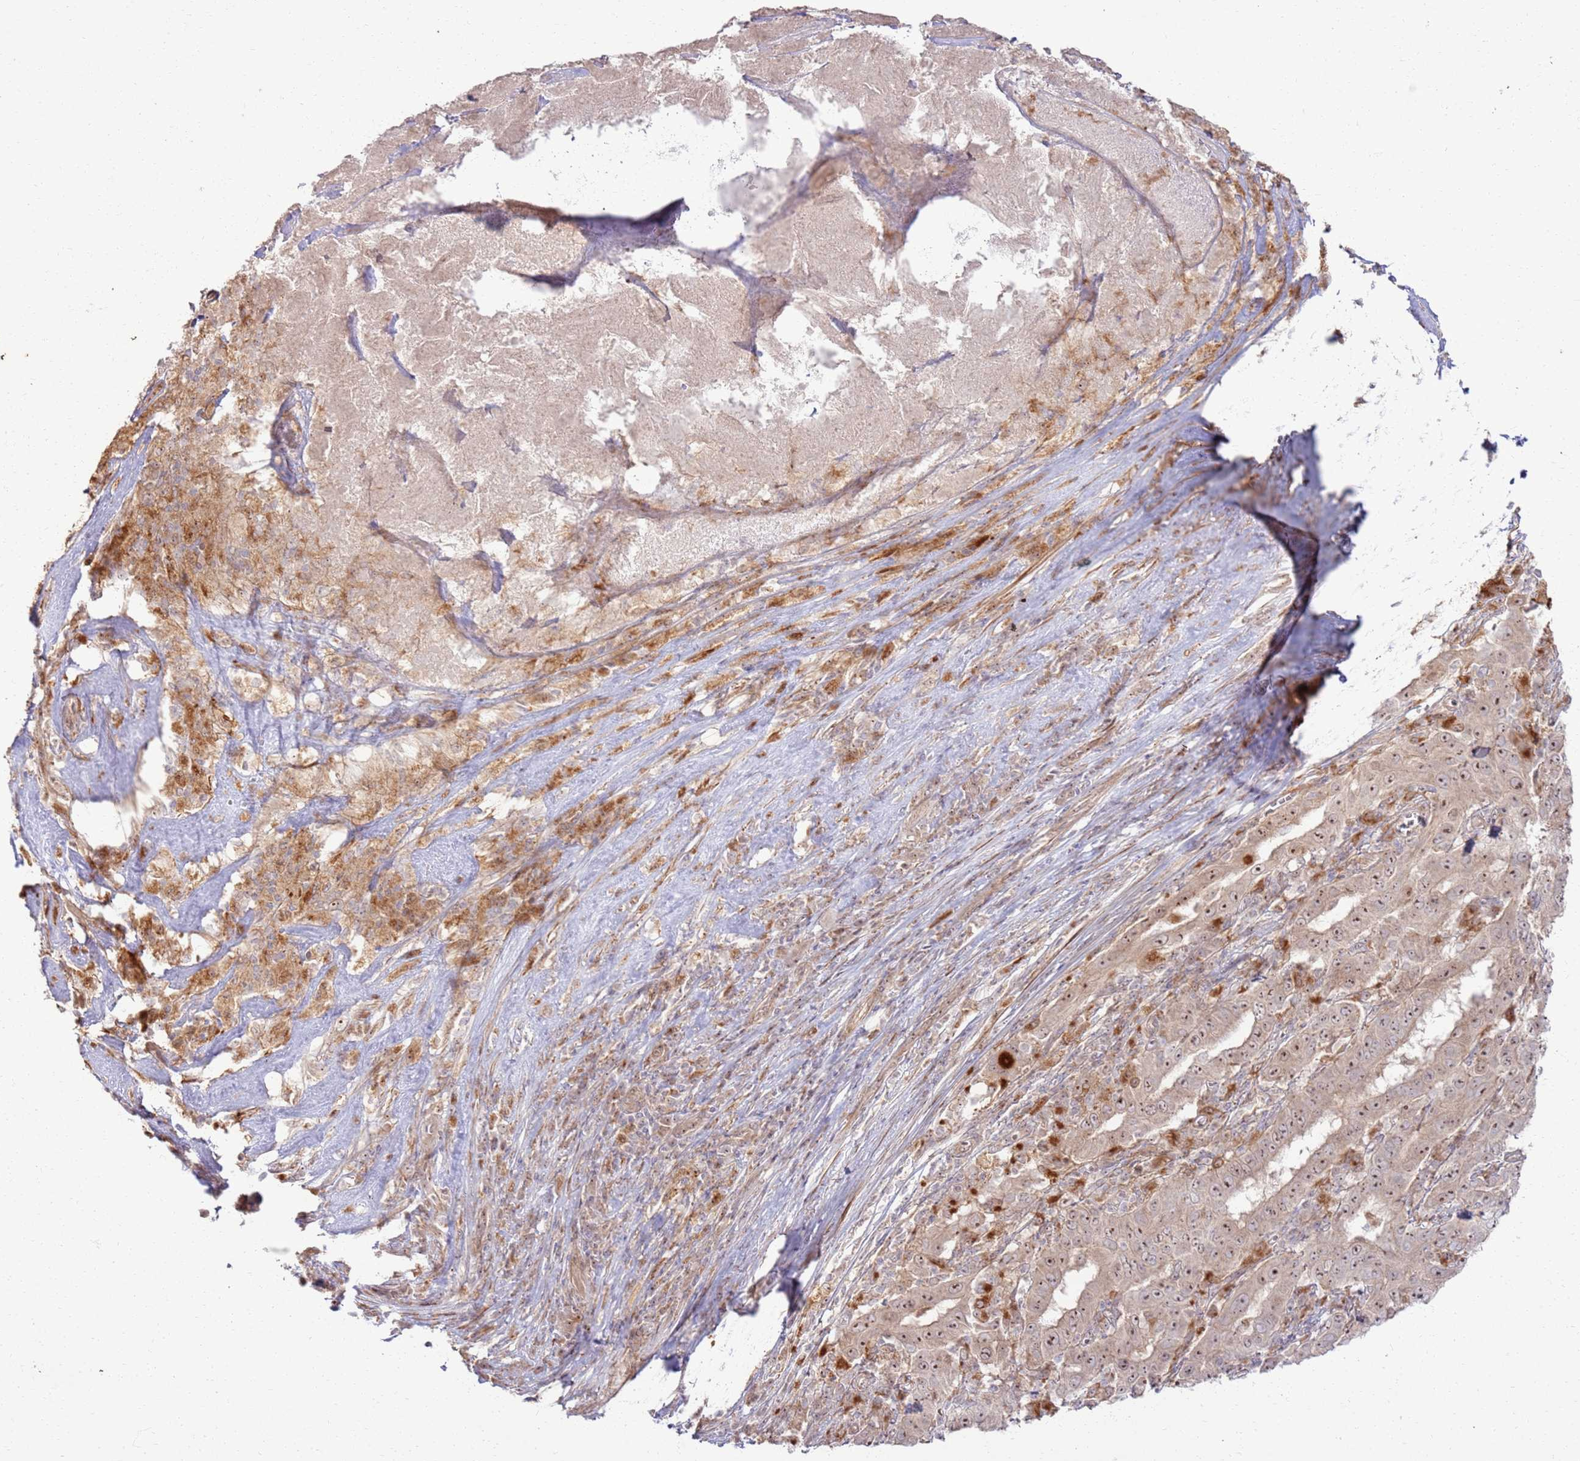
{"staining": {"intensity": "moderate", "quantity": ">75%", "location": "cytoplasmic/membranous,nuclear"}, "tissue": "pancreatic cancer", "cell_type": "Tumor cells", "image_type": "cancer", "snomed": [{"axis": "morphology", "description": "Adenocarcinoma, NOS"}, {"axis": "topography", "description": "Pancreas"}], "caption": "A high-resolution histopathology image shows IHC staining of pancreatic cancer (adenocarcinoma), which exhibits moderate cytoplasmic/membranous and nuclear positivity in about >75% of tumor cells.", "gene": "CNPY1", "patient": {"sex": "male", "age": 63}}